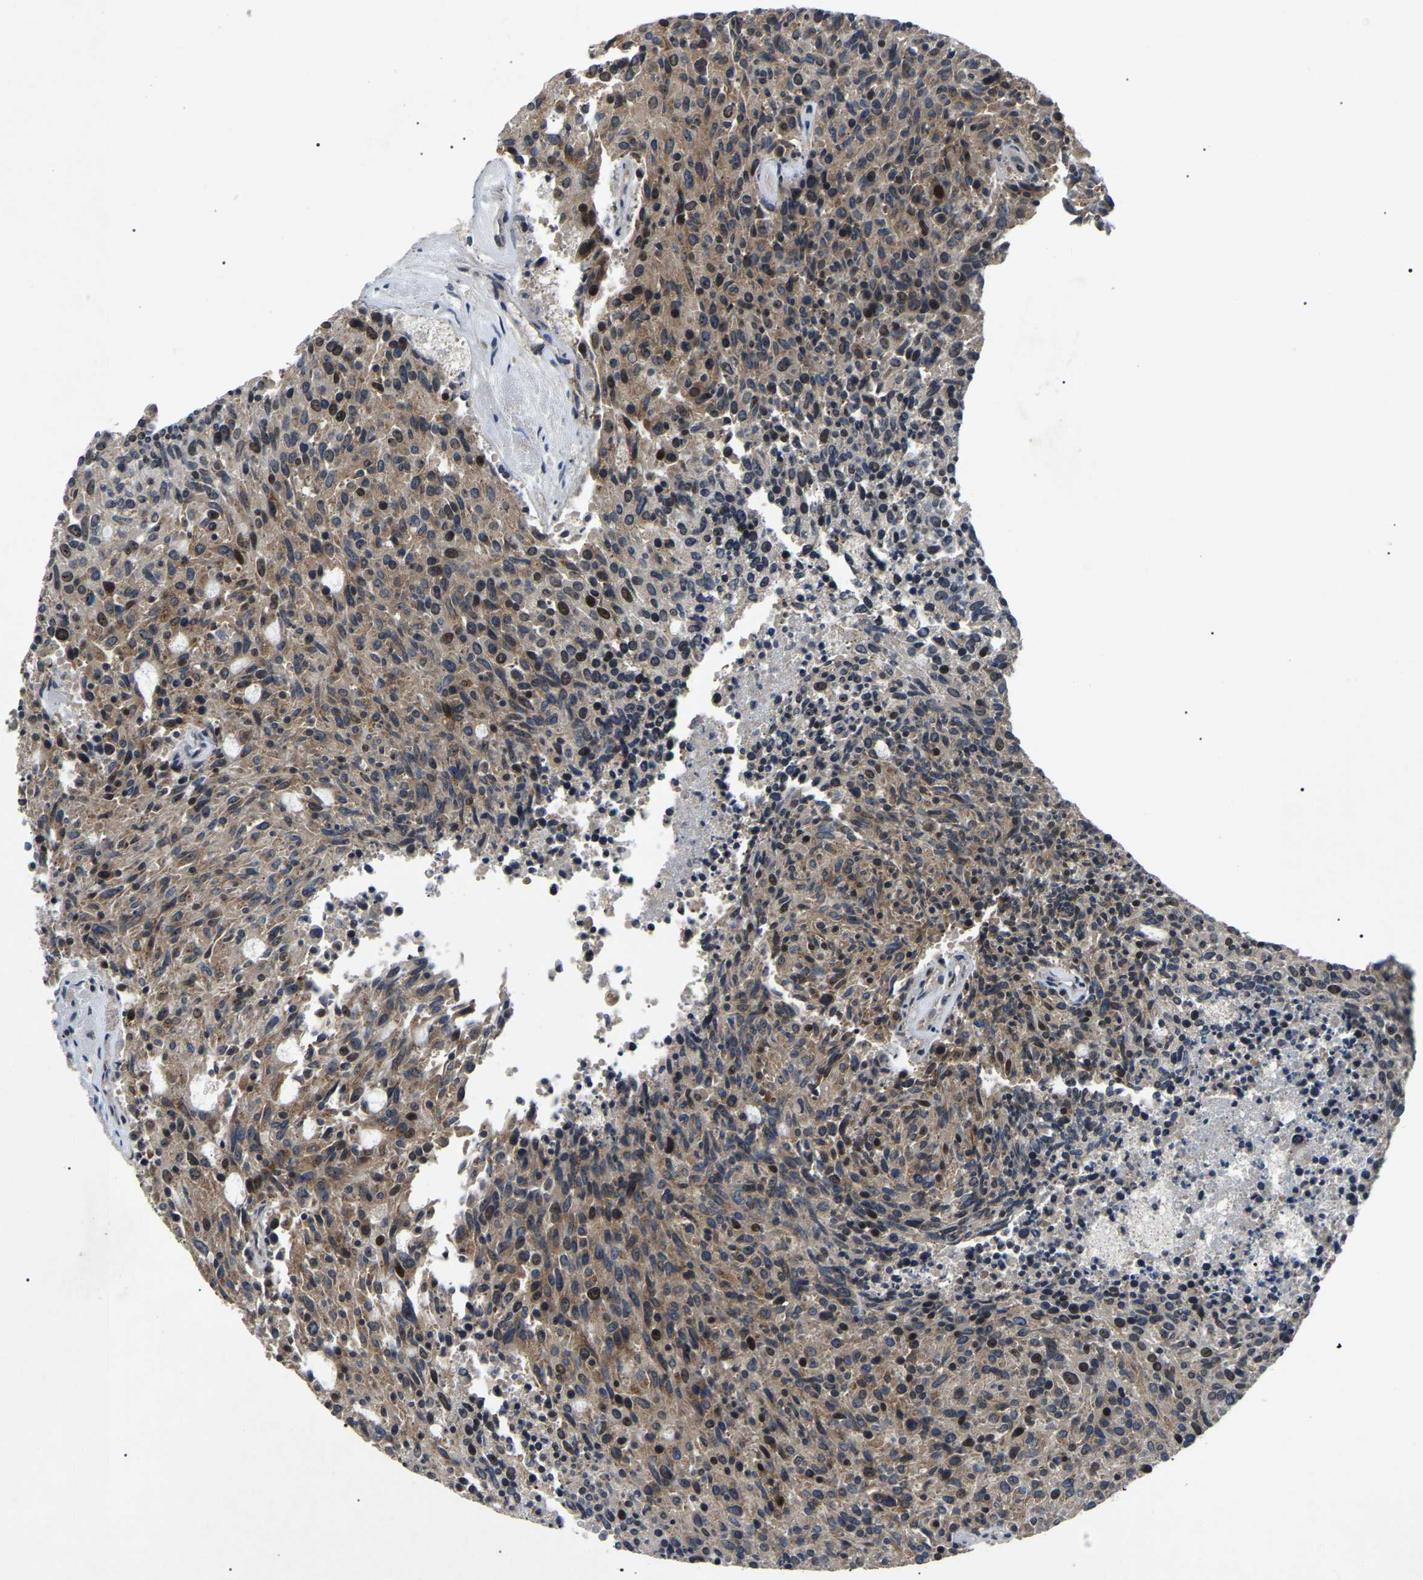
{"staining": {"intensity": "moderate", "quantity": ">75%", "location": "cytoplasmic/membranous"}, "tissue": "carcinoid", "cell_type": "Tumor cells", "image_type": "cancer", "snomed": [{"axis": "morphology", "description": "Carcinoid, malignant, NOS"}, {"axis": "topography", "description": "Pancreas"}], "caption": "This histopathology image displays carcinoid (malignant) stained with IHC to label a protein in brown. The cytoplasmic/membranous of tumor cells show moderate positivity for the protein. Nuclei are counter-stained blue.", "gene": "RBM28", "patient": {"sex": "female", "age": 54}}